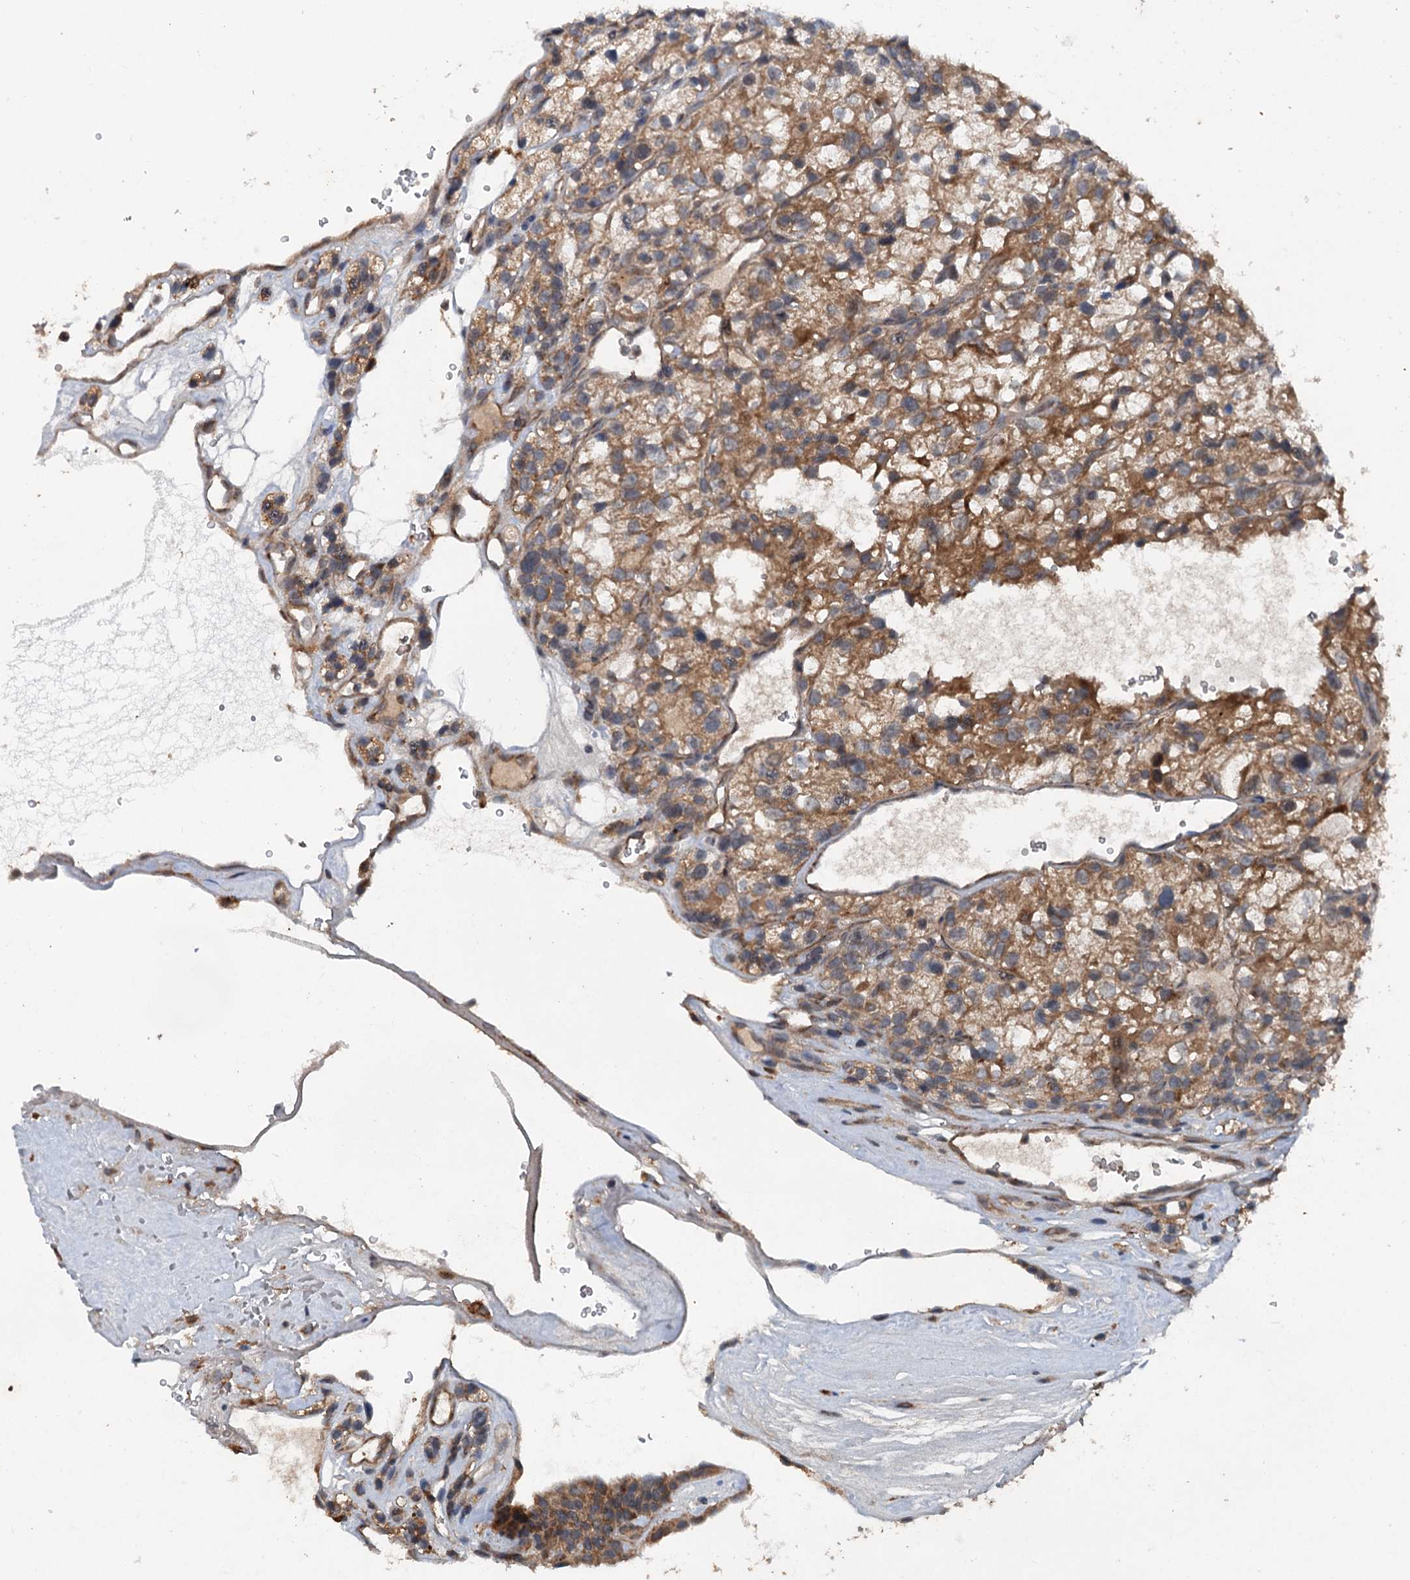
{"staining": {"intensity": "moderate", "quantity": ">75%", "location": "cytoplasmic/membranous"}, "tissue": "renal cancer", "cell_type": "Tumor cells", "image_type": "cancer", "snomed": [{"axis": "morphology", "description": "Adenocarcinoma, NOS"}, {"axis": "topography", "description": "Kidney"}], "caption": "Adenocarcinoma (renal) stained with a brown dye shows moderate cytoplasmic/membranous positive positivity in about >75% of tumor cells.", "gene": "N4BP2L2", "patient": {"sex": "female", "age": 57}}